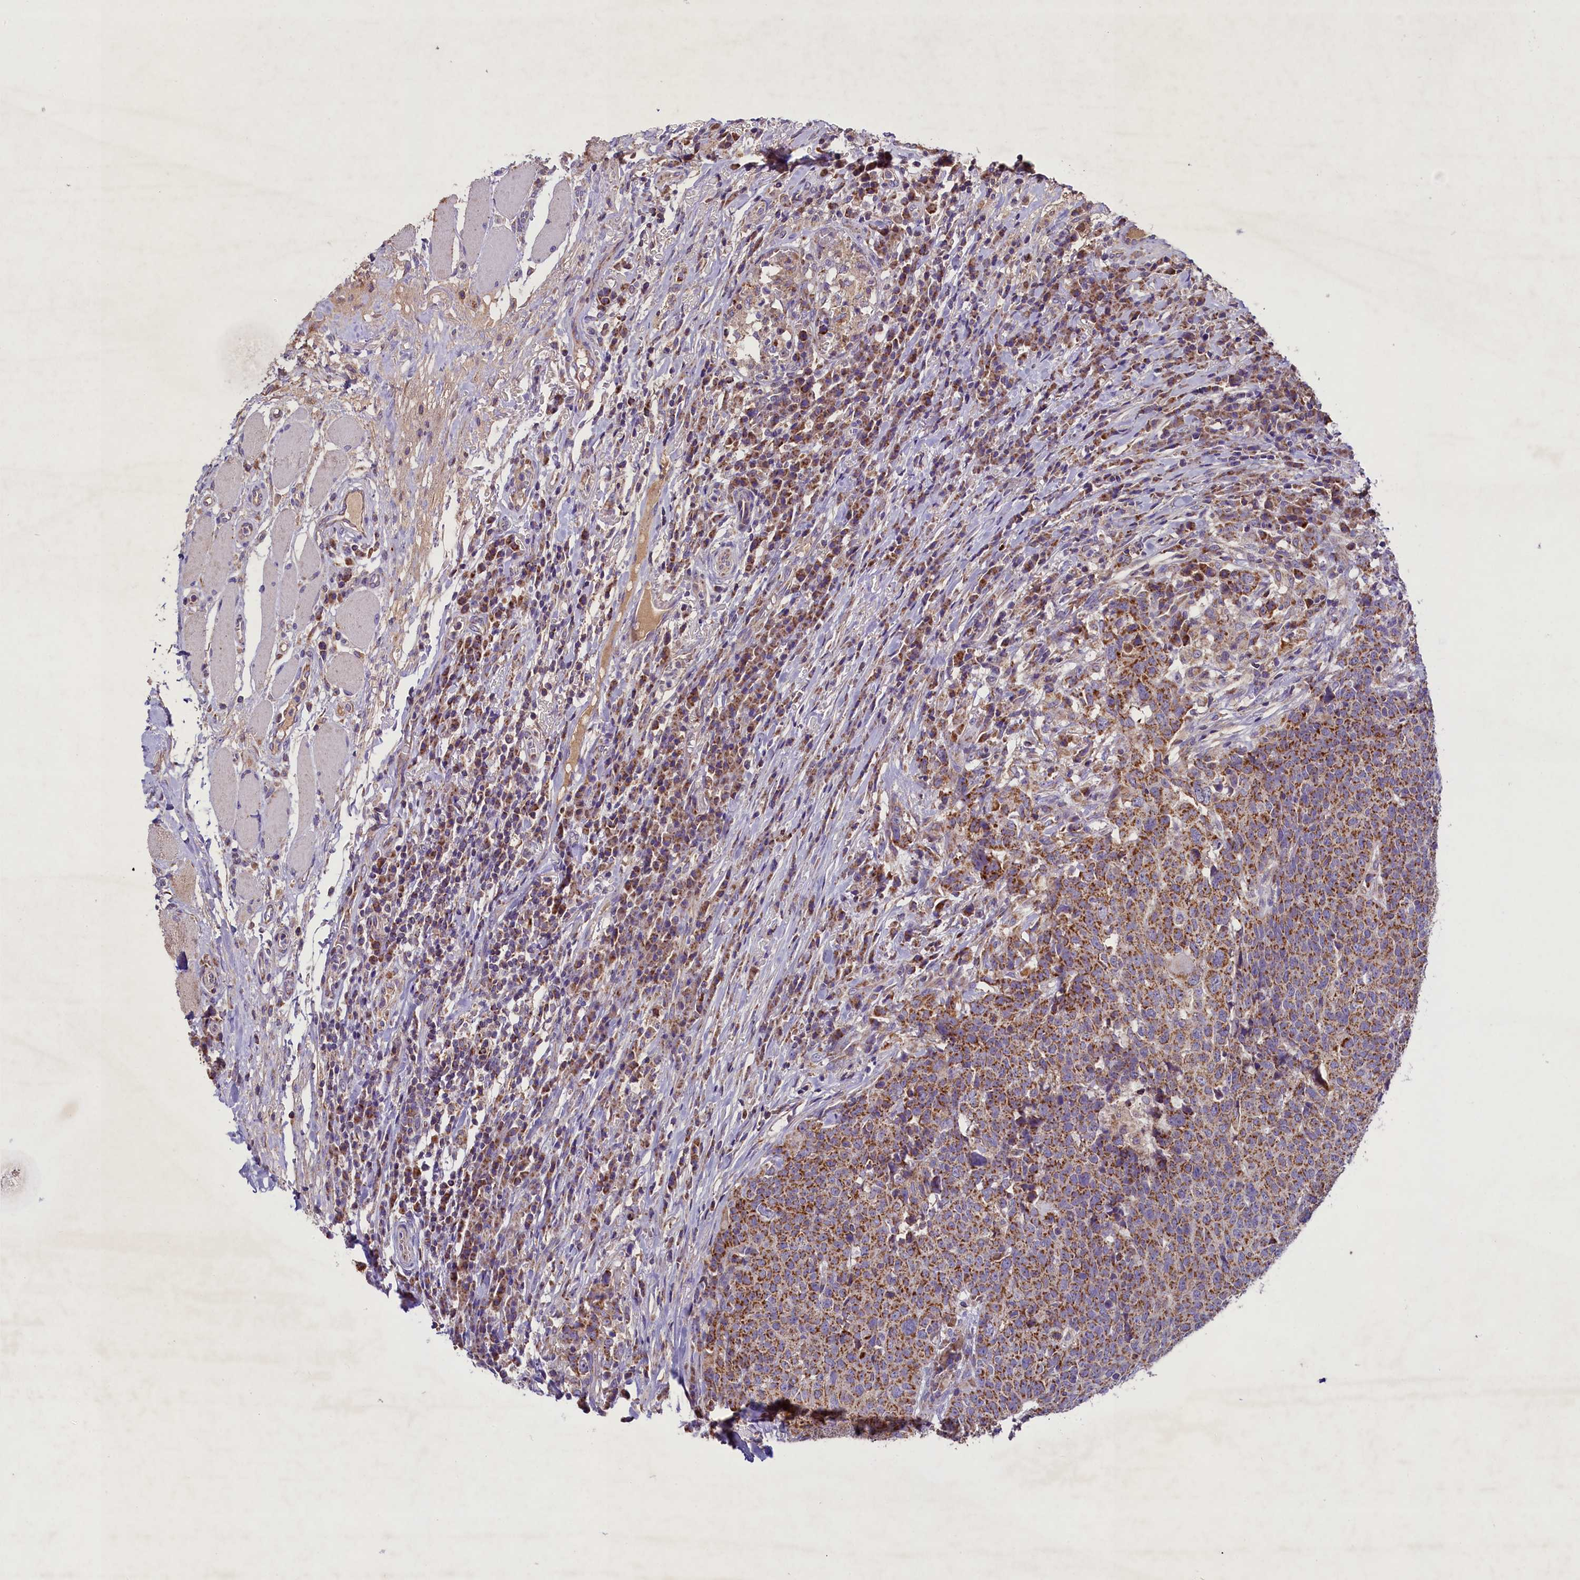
{"staining": {"intensity": "moderate", "quantity": ">75%", "location": "cytoplasmic/membranous"}, "tissue": "head and neck cancer", "cell_type": "Tumor cells", "image_type": "cancer", "snomed": [{"axis": "morphology", "description": "Squamous cell carcinoma, NOS"}, {"axis": "topography", "description": "Head-Neck"}], "caption": "Tumor cells demonstrate medium levels of moderate cytoplasmic/membranous positivity in about >75% of cells in human head and neck cancer.", "gene": "PMPCB", "patient": {"sex": "male", "age": 66}}